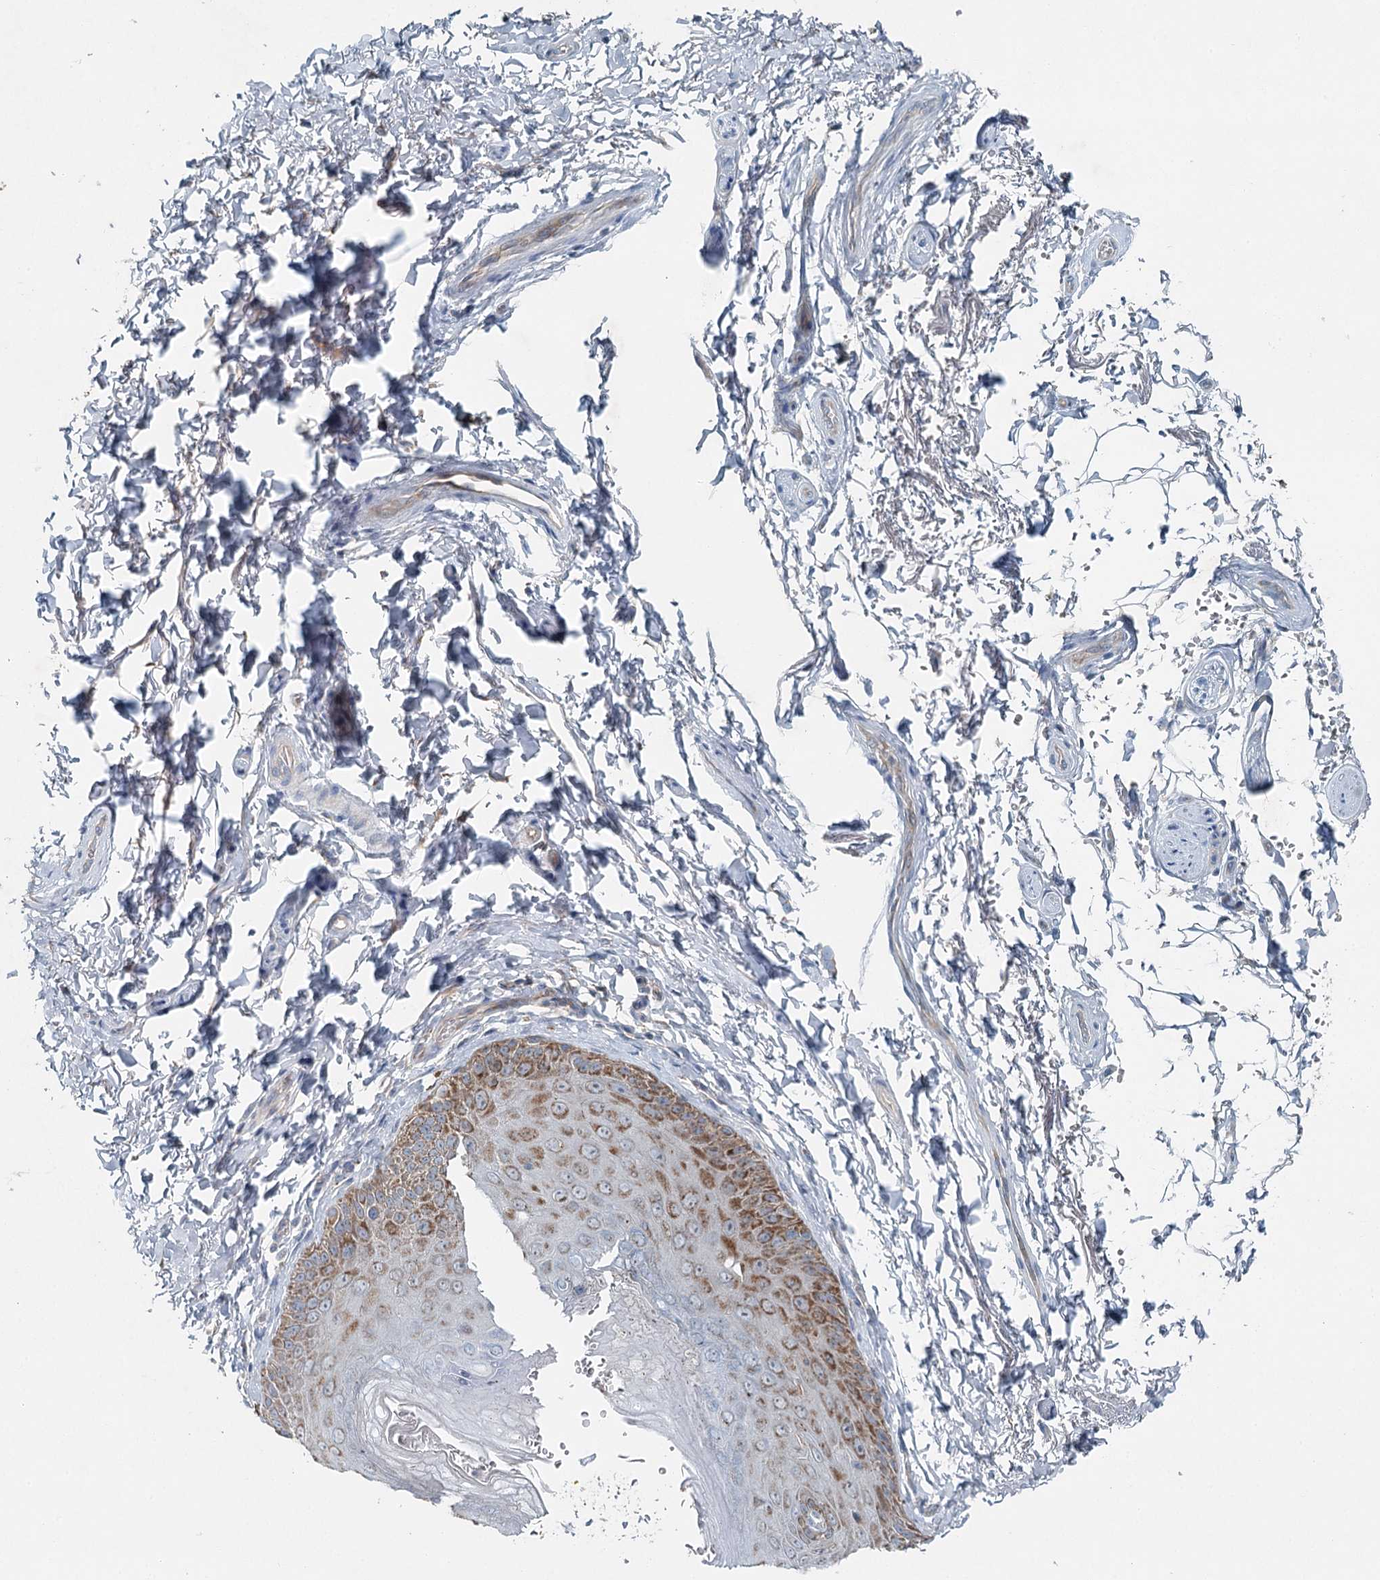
{"staining": {"intensity": "moderate", "quantity": ">75%", "location": "cytoplasmic/membranous"}, "tissue": "skin", "cell_type": "Epidermal cells", "image_type": "normal", "snomed": [{"axis": "morphology", "description": "Normal tissue, NOS"}, {"axis": "topography", "description": "Anal"}], "caption": "Immunohistochemical staining of unremarkable skin reveals medium levels of moderate cytoplasmic/membranous staining in about >75% of epidermal cells. The staining is performed using DAB (3,3'-diaminobenzidine) brown chromogen to label protein expression. The nuclei are counter-stained blue using hematoxylin.", "gene": "CHCHD5", "patient": {"sex": "male", "age": 44}}